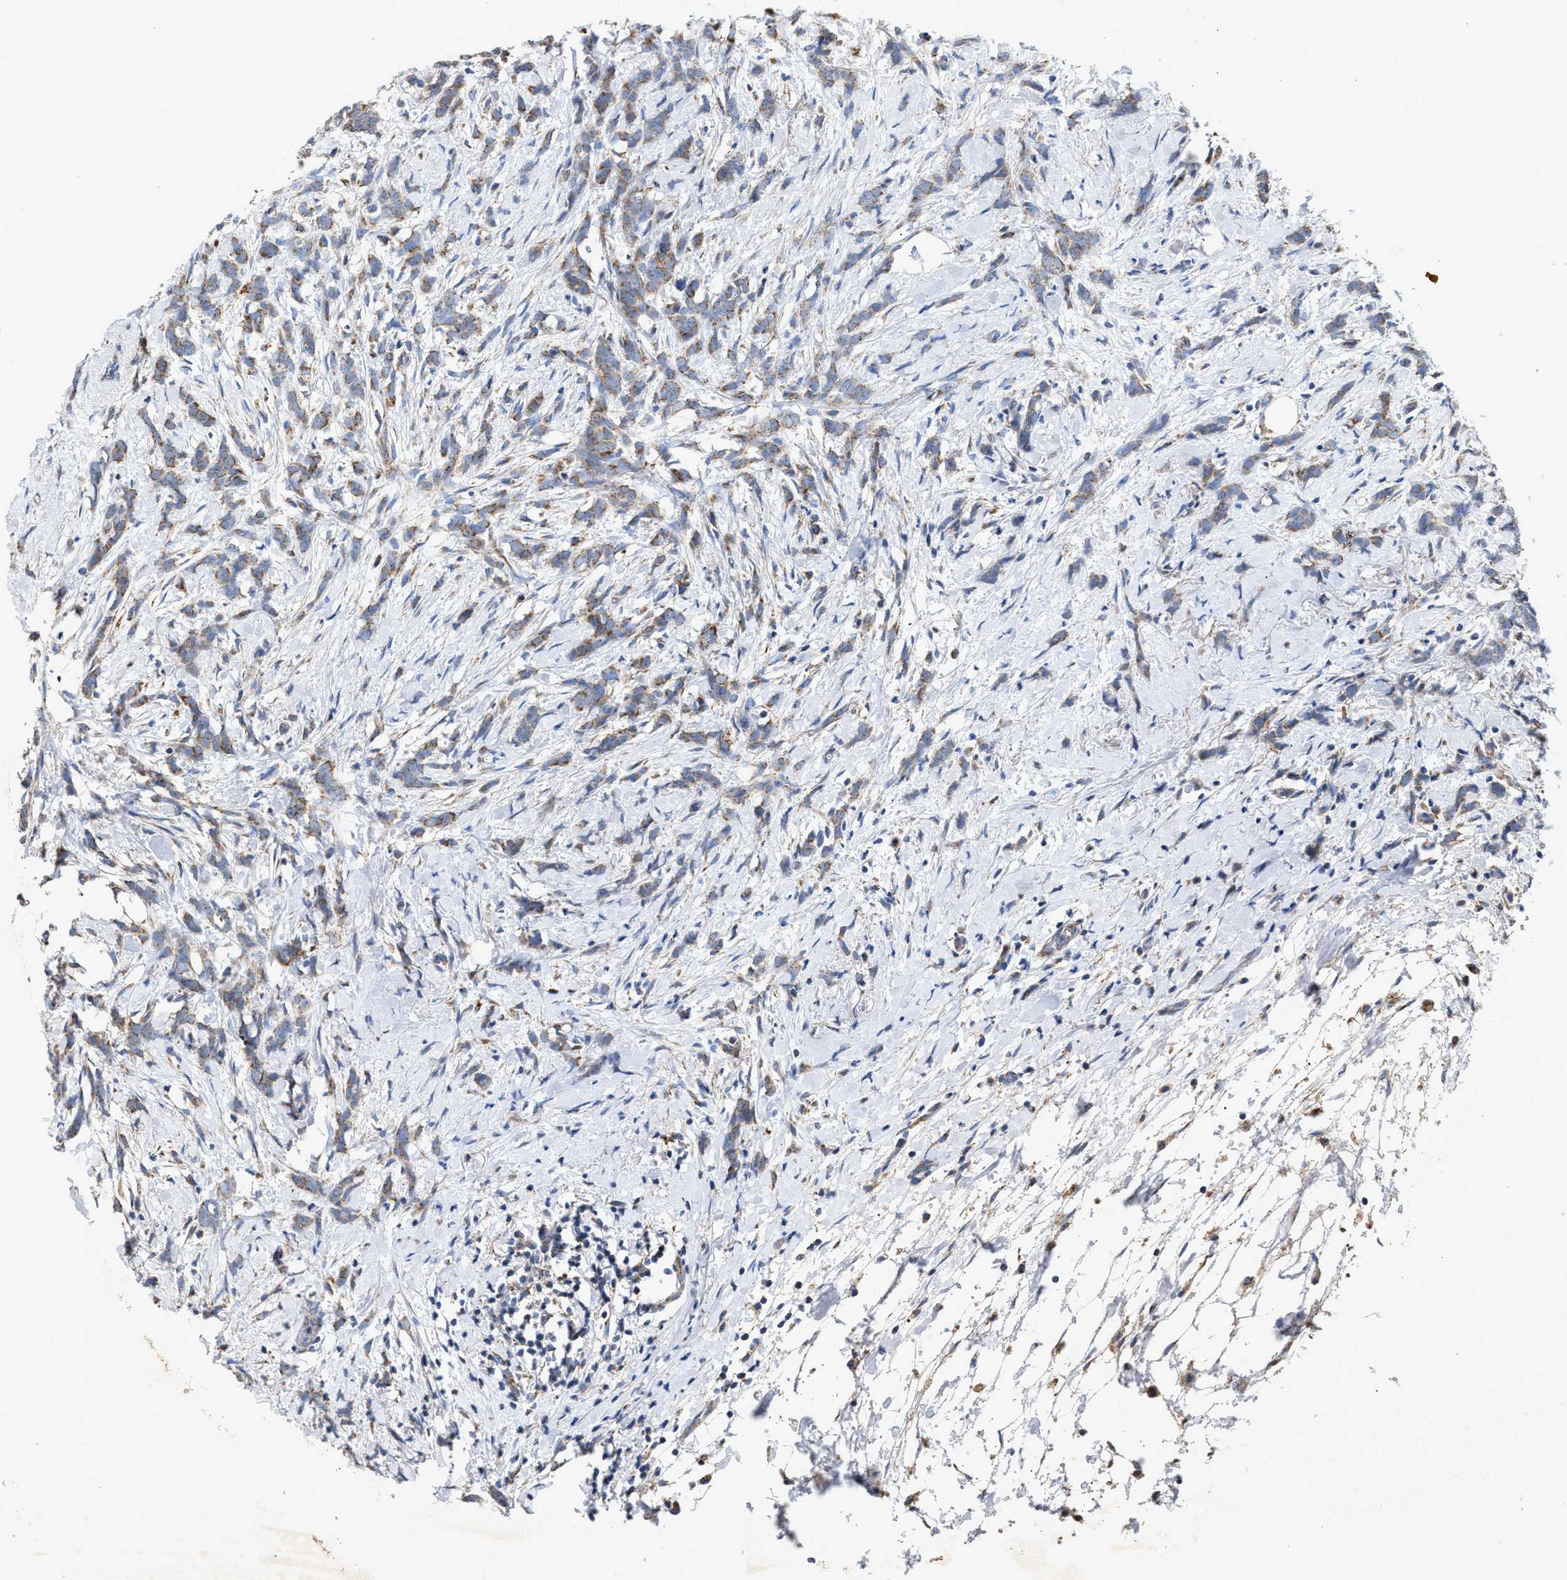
{"staining": {"intensity": "moderate", "quantity": ">75%", "location": "cytoplasmic/membranous"}, "tissue": "breast cancer", "cell_type": "Tumor cells", "image_type": "cancer", "snomed": [{"axis": "morphology", "description": "Lobular carcinoma, in situ"}, {"axis": "morphology", "description": "Lobular carcinoma"}, {"axis": "topography", "description": "Breast"}], "caption": "Human breast cancer stained with a brown dye shows moderate cytoplasmic/membranous positive expression in about >75% of tumor cells.", "gene": "MECR", "patient": {"sex": "female", "age": 41}}